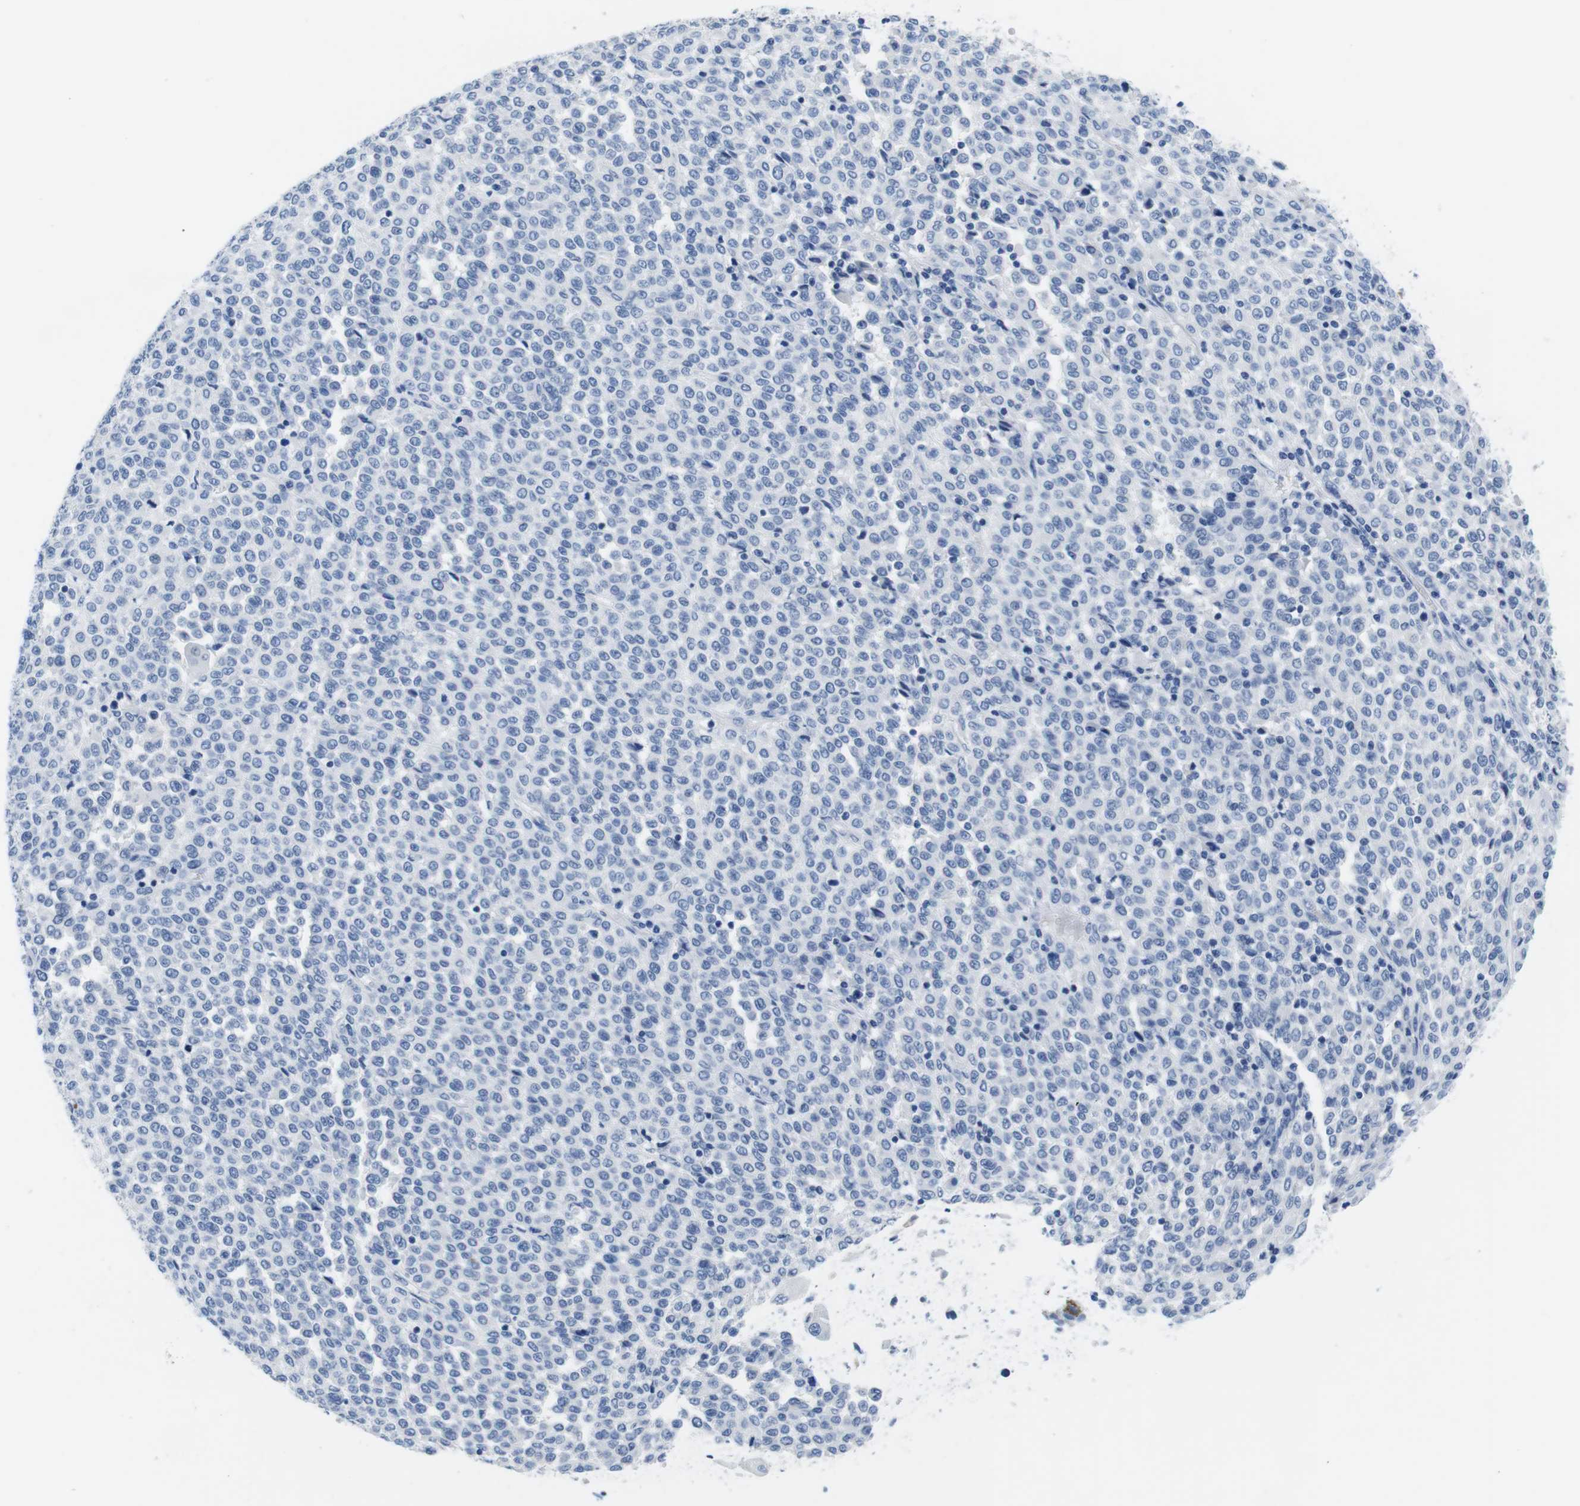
{"staining": {"intensity": "negative", "quantity": "none", "location": "none"}, "tissue": "melanoma", "cell_type": "Tumor cells", "image_type": "cancer", "snomed": [{"axis": "morphology", "description": "Malignant melanoma, Metastatic site"}, {"axis": "topography", "description": "Pancreas"}], "caption": "Human melanoma stained for a protein using immunohistochemistry (IHC) reveals no staining in tumor cells.", "gene": "MAP6", "patient": {"sex": "female", "age": 30}}